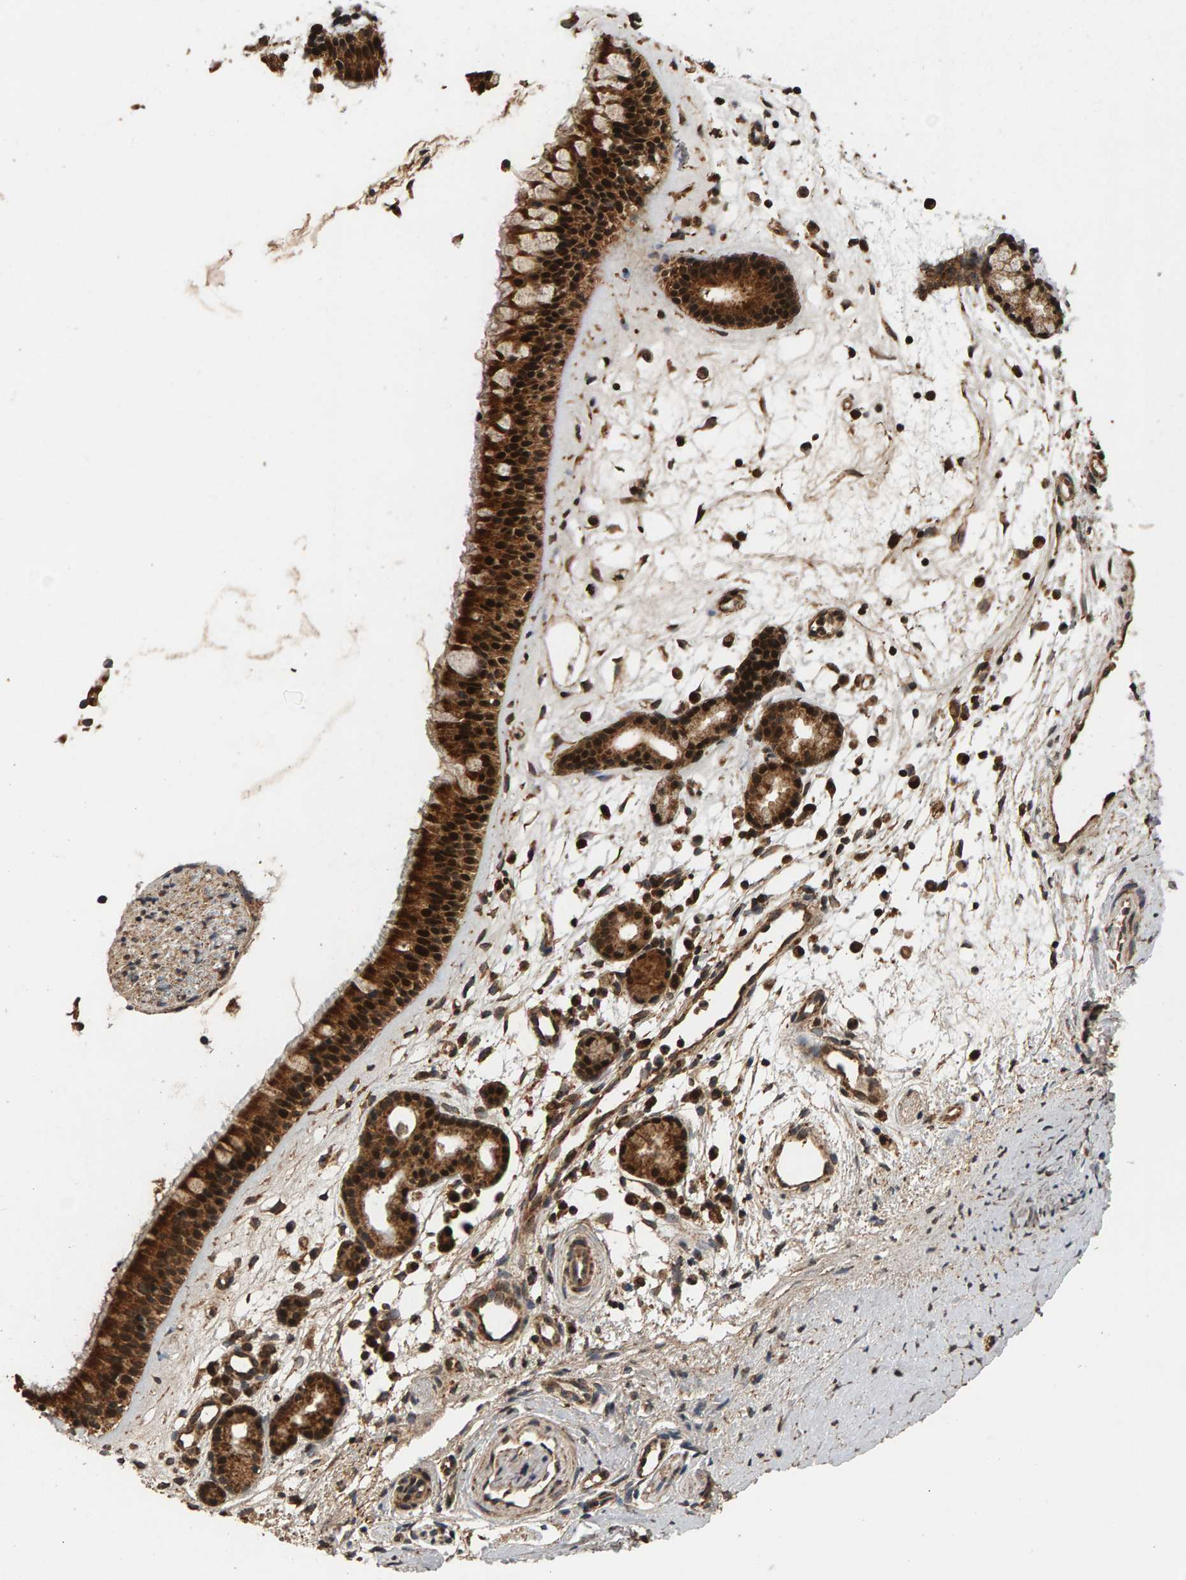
{"staining": {"intensity": "strong", "quantity": ">75%", "location": "cytoplasmic/membranous,nuclear"}, "tissue": "nasopharynx", "cell_type": "Respiratory epithelial cells", "image_type": "normal", "snomed": [{"axis": "morphology", "description": "Normal tissue, NOS"}, {"axis": "topography", "description": "Nasopharynx"}], "caption": "This micrograph demonstrates IHC staining of unremarkable nasopharynx, with high strong cytoplasmic/membranous,nuclear staining in approximately >75% of respiratory epithelial cells.", "gene": "GSTK1", "patient": {"sex": "female", "age": 42}}